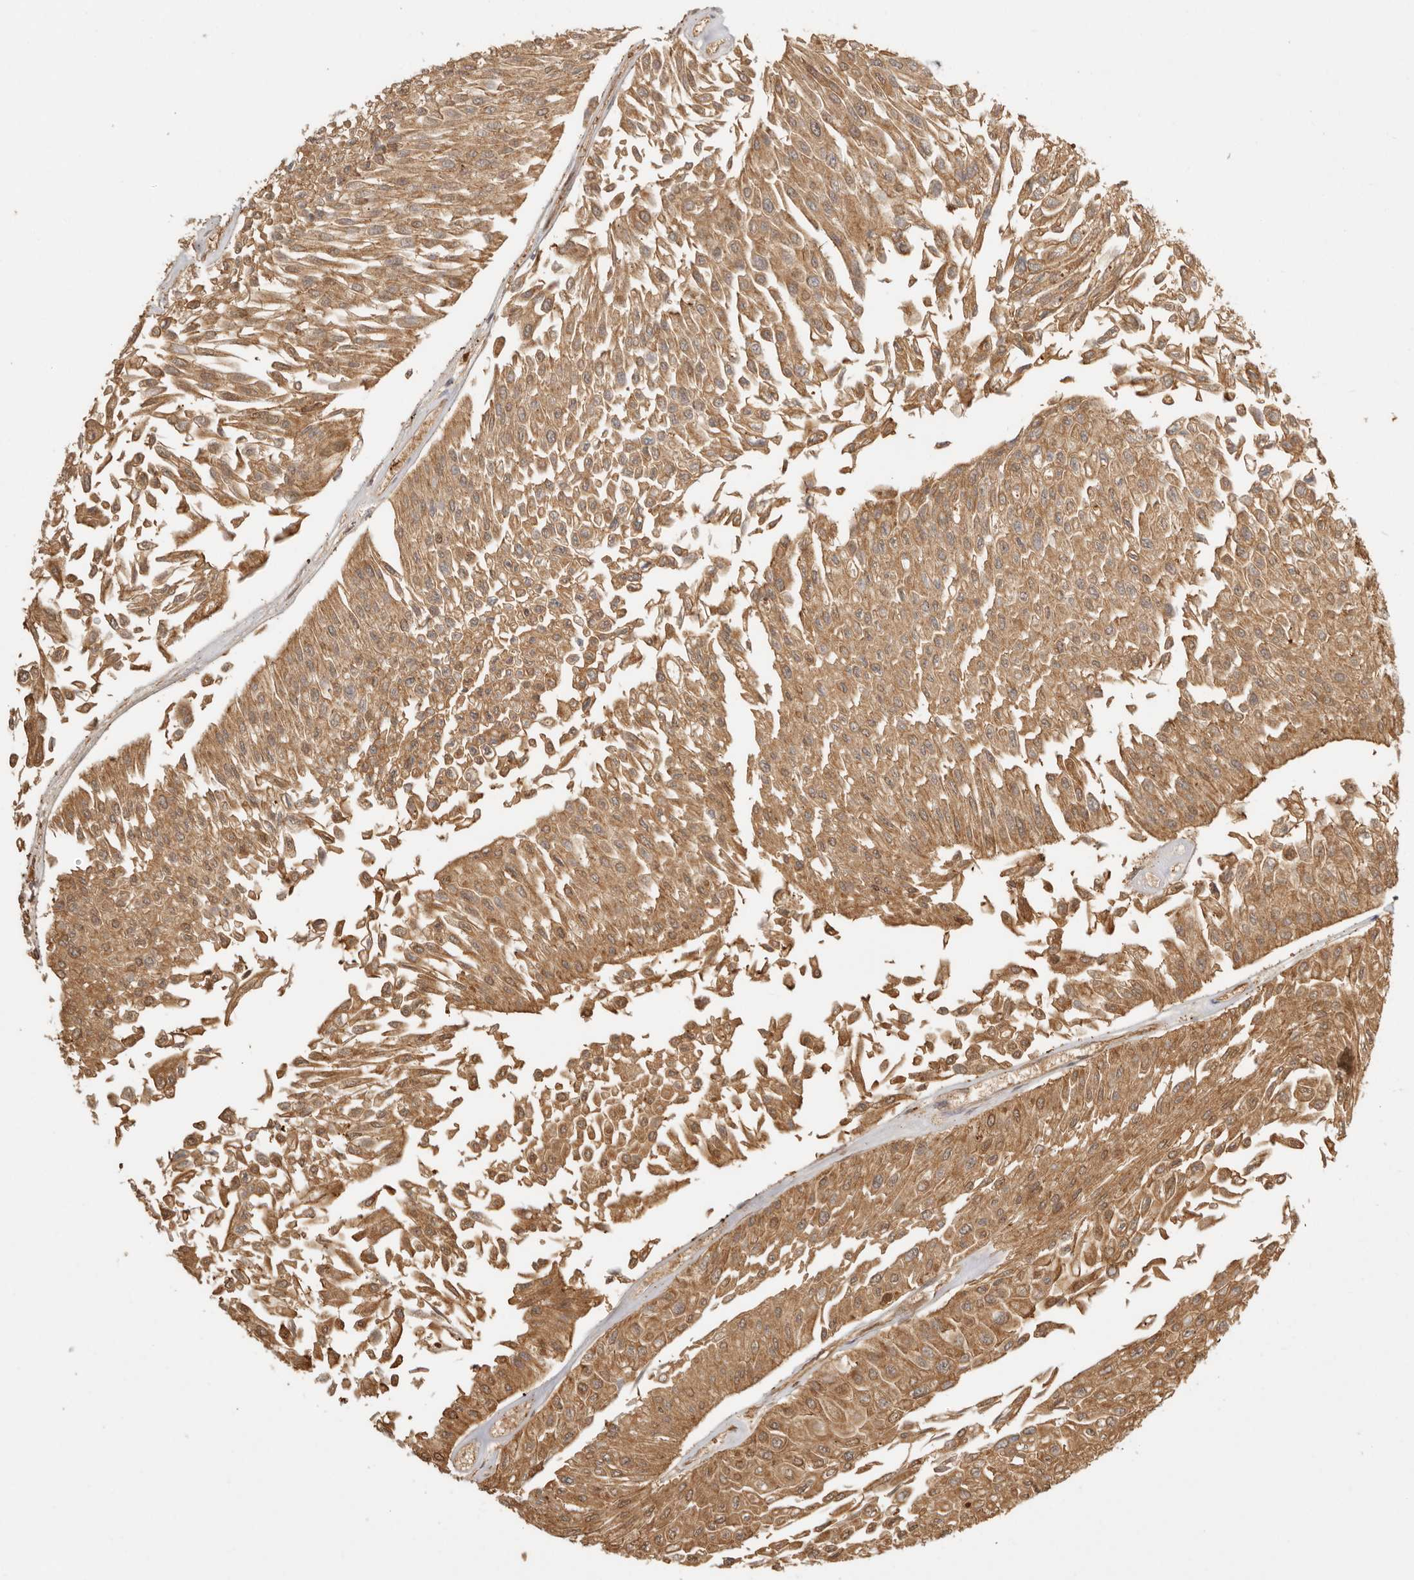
{"staining": {"intensity": "moderate", "quantity": ">75%", "location": "cytoplasmic/membranous,nuclear"}, "tissue": "urothelial cancer", "cell_type": "Tumor cells", "image_type": "cancer", "snomed": [{"axis": "morphology", "description": "Urothelial carcinoma, Low grade"}, {"axis": "topography", "description": "Urinary bladder"}], "caption": "Urothelial carcinoma (low-grade) stained with immunohistochemistry (IHC) reveals moderate cytoplasmic/membranous and nuclear positivity in about >75% of tumor cells.", "gene": "PSMA5", "patient": {"sex": "male", "age": 67}}